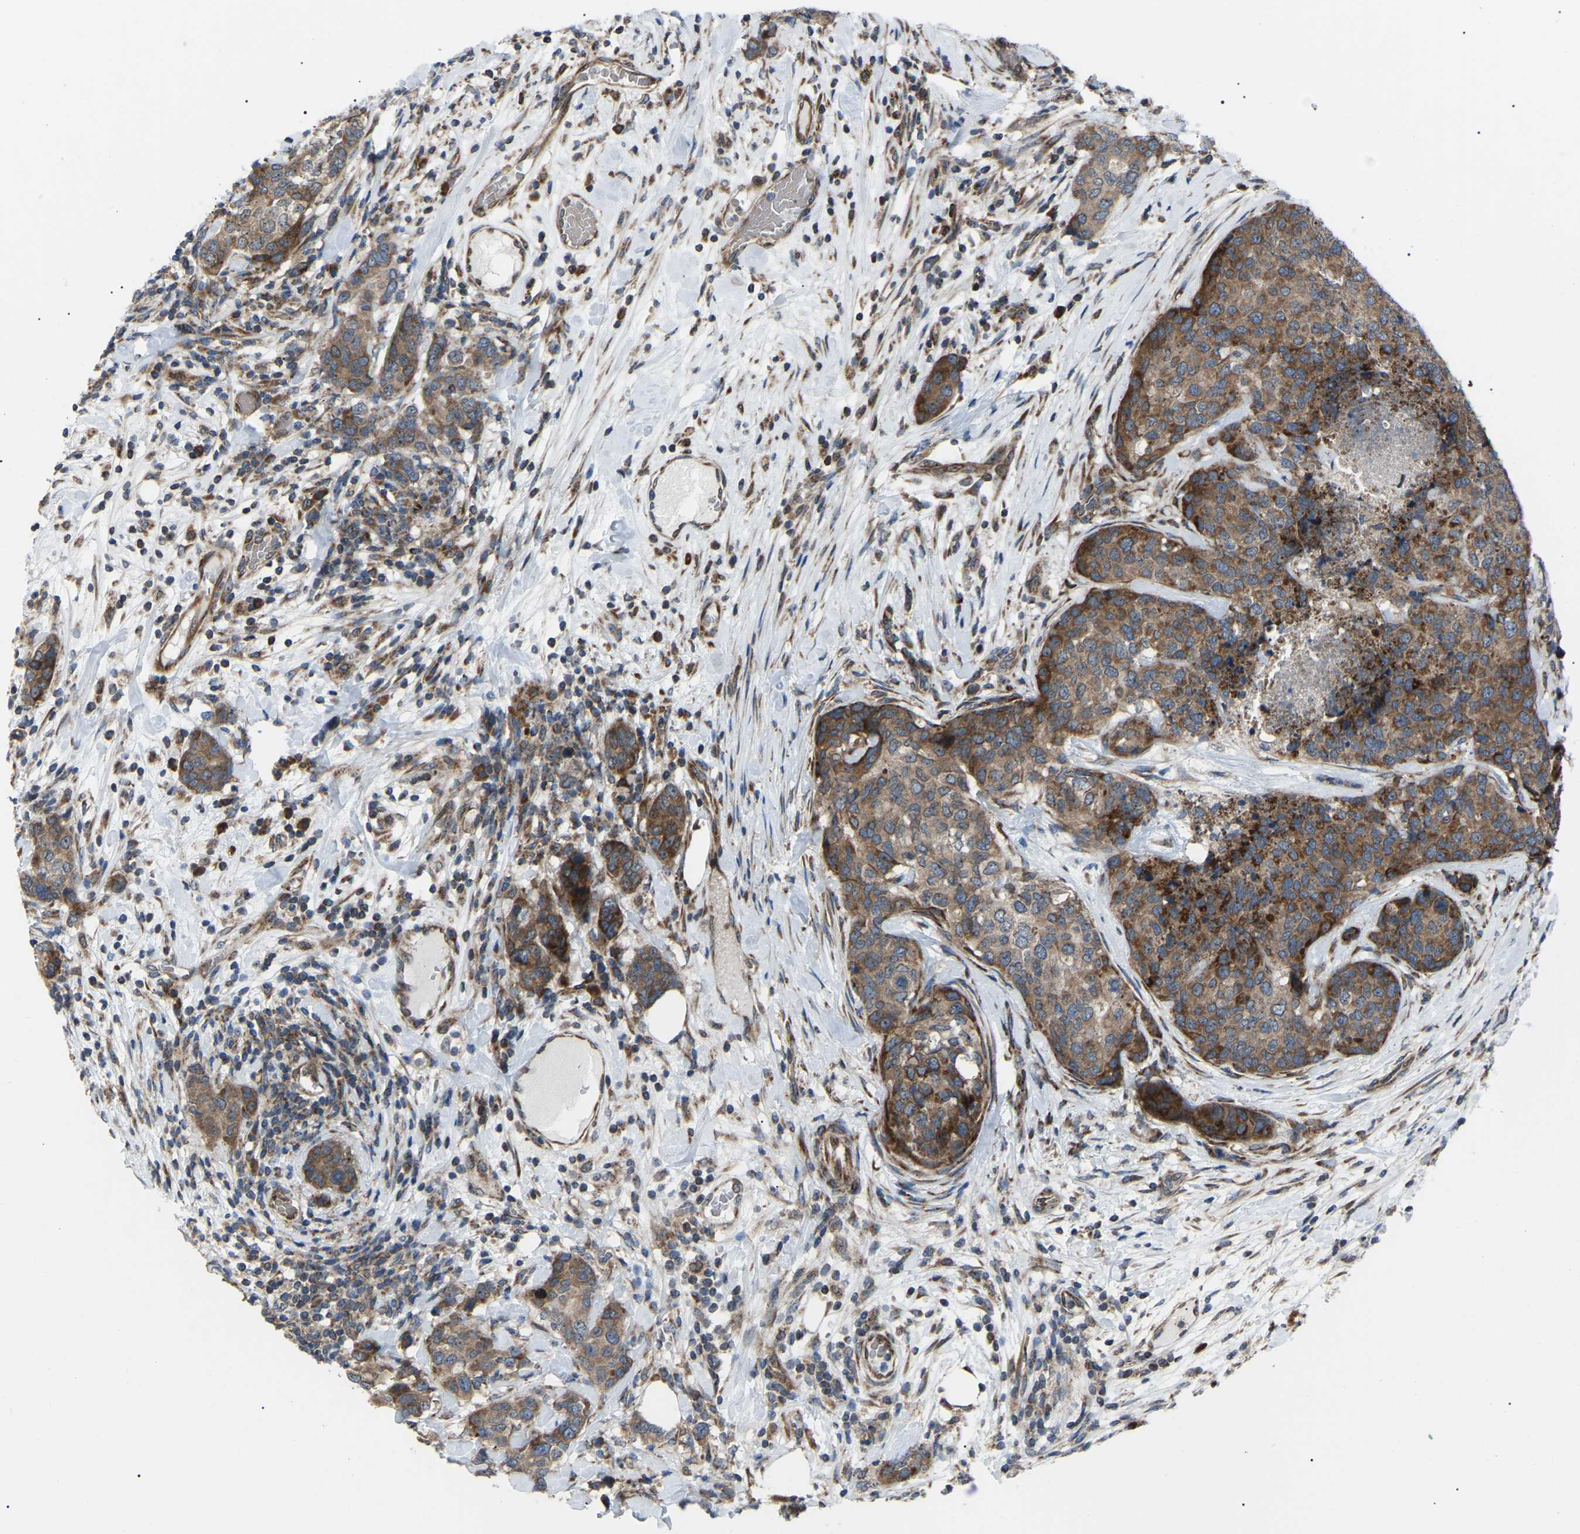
{"staining": {"intensity": "moderate", "quantity": ">75%", "location": "cytoplasmic/membranous"}, "tissue": "breast cancer", "cell_type": "Tumor cells", "image_type": "cancer", "snomed": [{"axis": "morphology", "description": "Lobular carcinoma"}, {"axis": "topography", "description": "Breast"}], "caption": "A histopathology image of lobular carcinoma (breast) stained for a protein displays moderate cytoplasmic/membranous brown staining in tumor cells. Immunohistochemistry stains the protein in brown and the nuclei are stained blue.", "gene": "AGO2", "patient": {"sex": "female", "age": 59}}